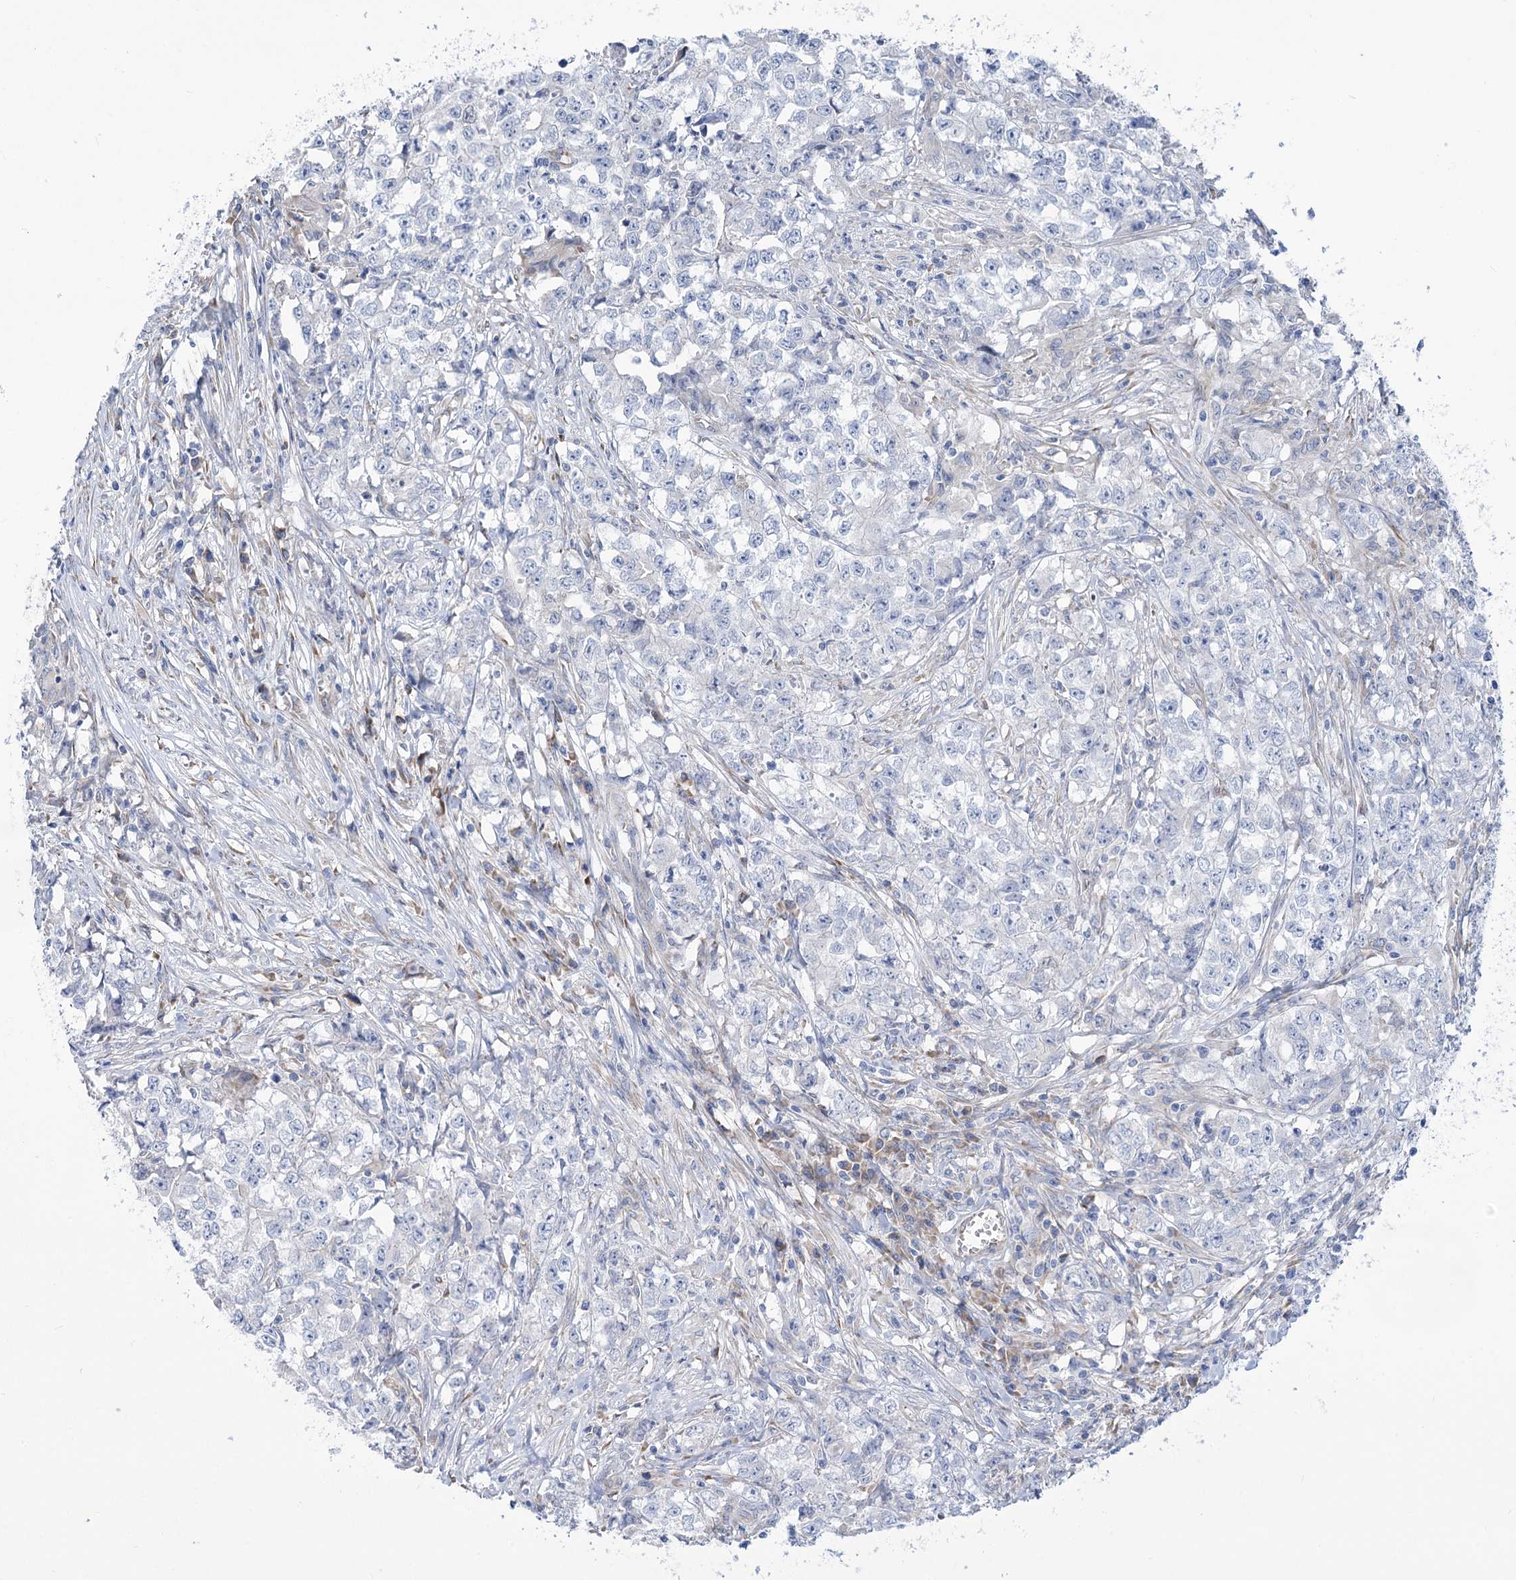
{"staining": {"intensity": "negative", "quantity": "none", "location": "none"}, "tissue": "testis cancer", "cell_type": "Tumor cells", "image_type": "cancer", "snomed": [{"axis": "morphology", "description": "Seminoma, NOS"}, {"axis": "morphology", "description": "Carcinoma, Embryonal, NOS"}, {"axis": "topography", "description": "Testis"}], "caption": "A histopathology image of human testis seminoma is negative for staining in tumor cells. (Immunohistochemistry (ihc), brightfield microscopy, high magnification).", "gene": "STT3B", "patient": {"sex": "male", "age": 43}}